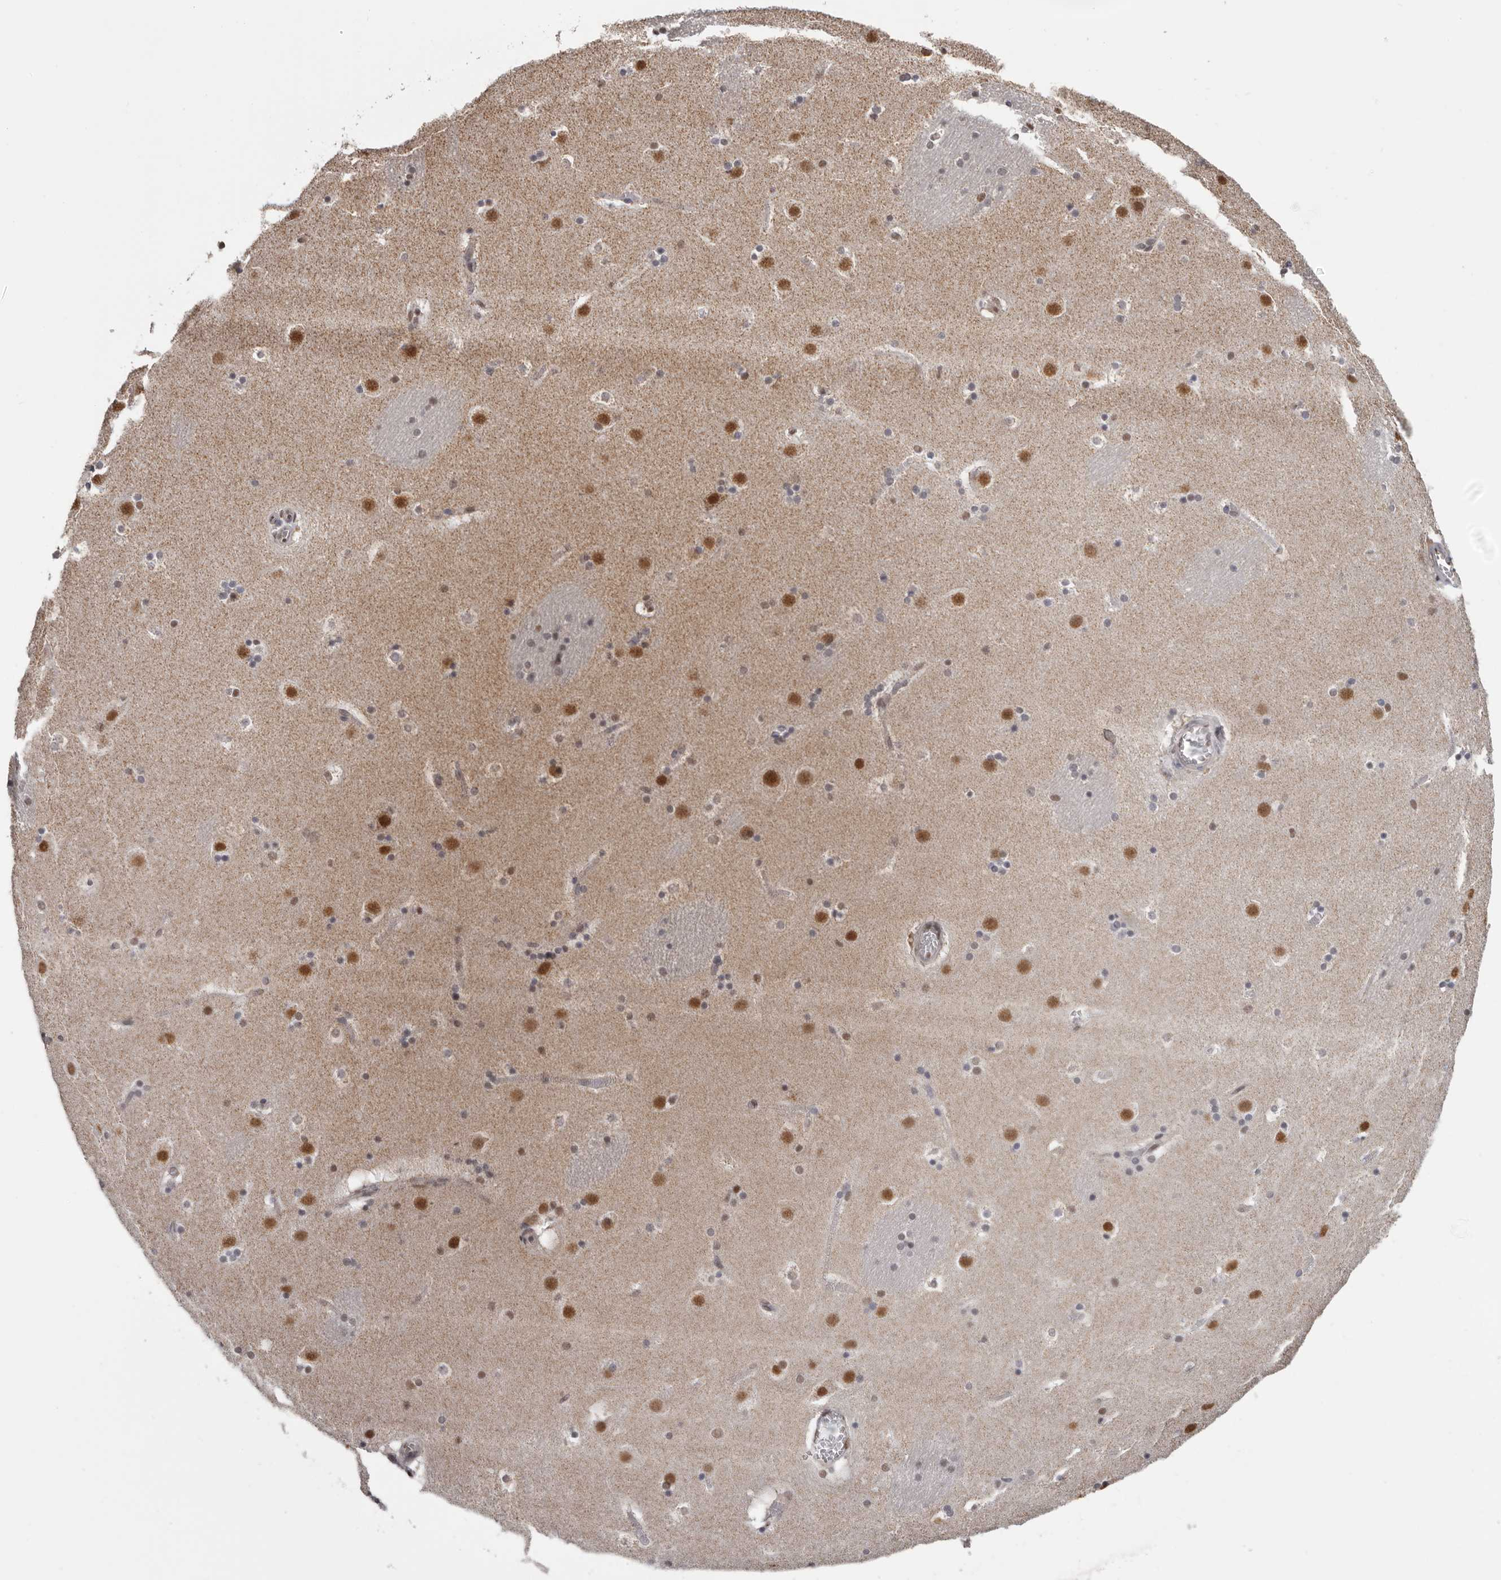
{"staining": {"intensity": "moderate", "quantity": "<25%", "location": "nuclear"}, "tissue": "caudate", "cell_type": "Glial cells", "image_type": "normal", "snomed": [{"axis": "morphology", "description": "Normal tissue, NOS"}, {"axis": "topography", "description": "Lateral ventricle wall"}], "caption": "Normal caudate shows moderate nuclear positivity in about <25% of glial cells, visualized by immunohistochemistry.", "gene": "MOGAT2", "patient": {"sex": "male", "age": 45}}